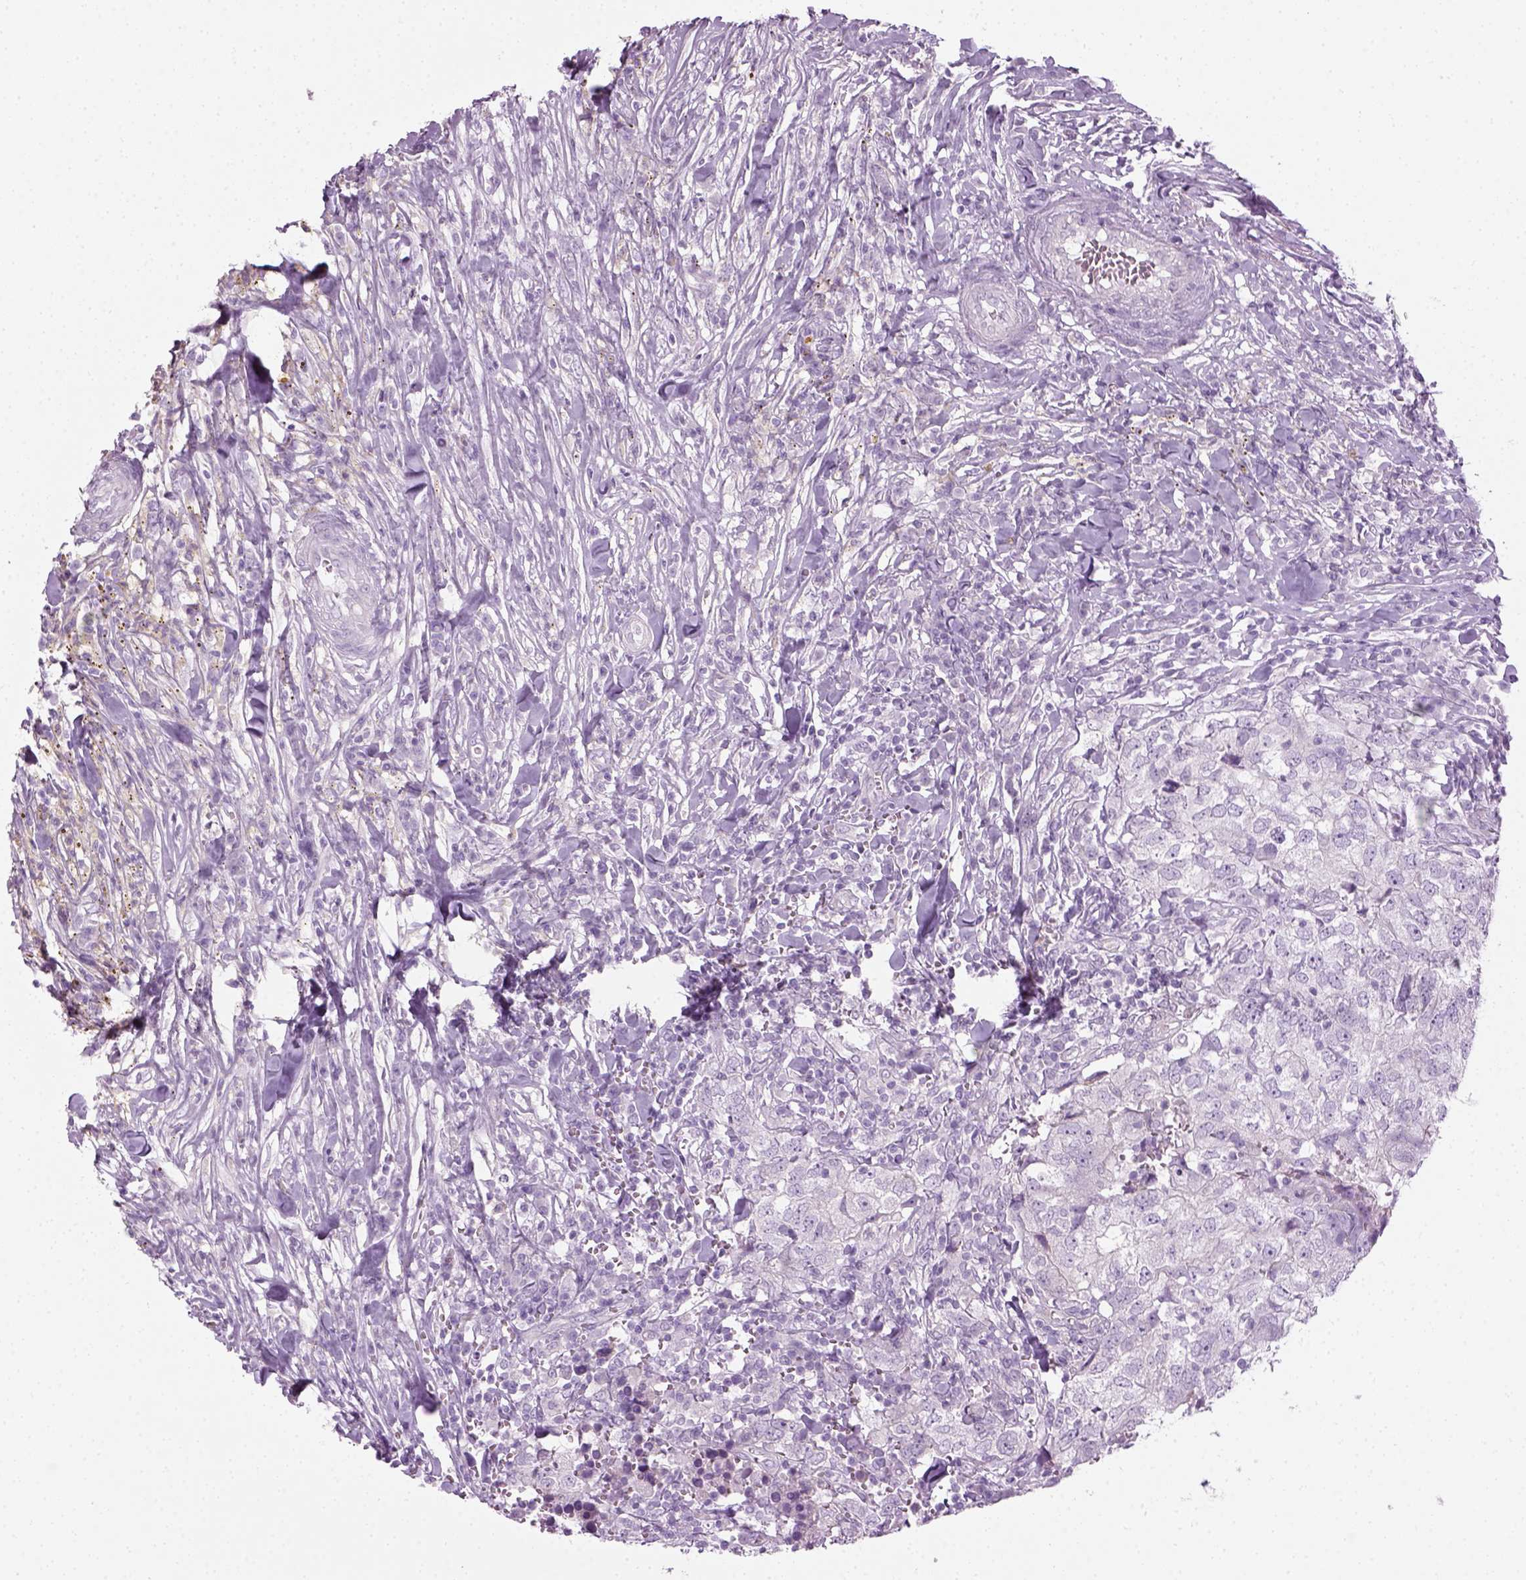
{"staining": {"intensity": "negative", "quantity": "none", "location": "none"}, "tissue": "breast cancer", "cell_type": "Tumor cells", "image_type": "cancer", "snomed": [{"axis": "morphology", "description": "Duct carcinoma"}, {"axis": "topography", "description": "Breast"}], "caption": "Breast infiltrating ductal carcinoma stained for a protein using IHC reveals no positivity tumor cells.", "gene": "CIBAR2", "patient": {"sex": "female", "age": 30}}